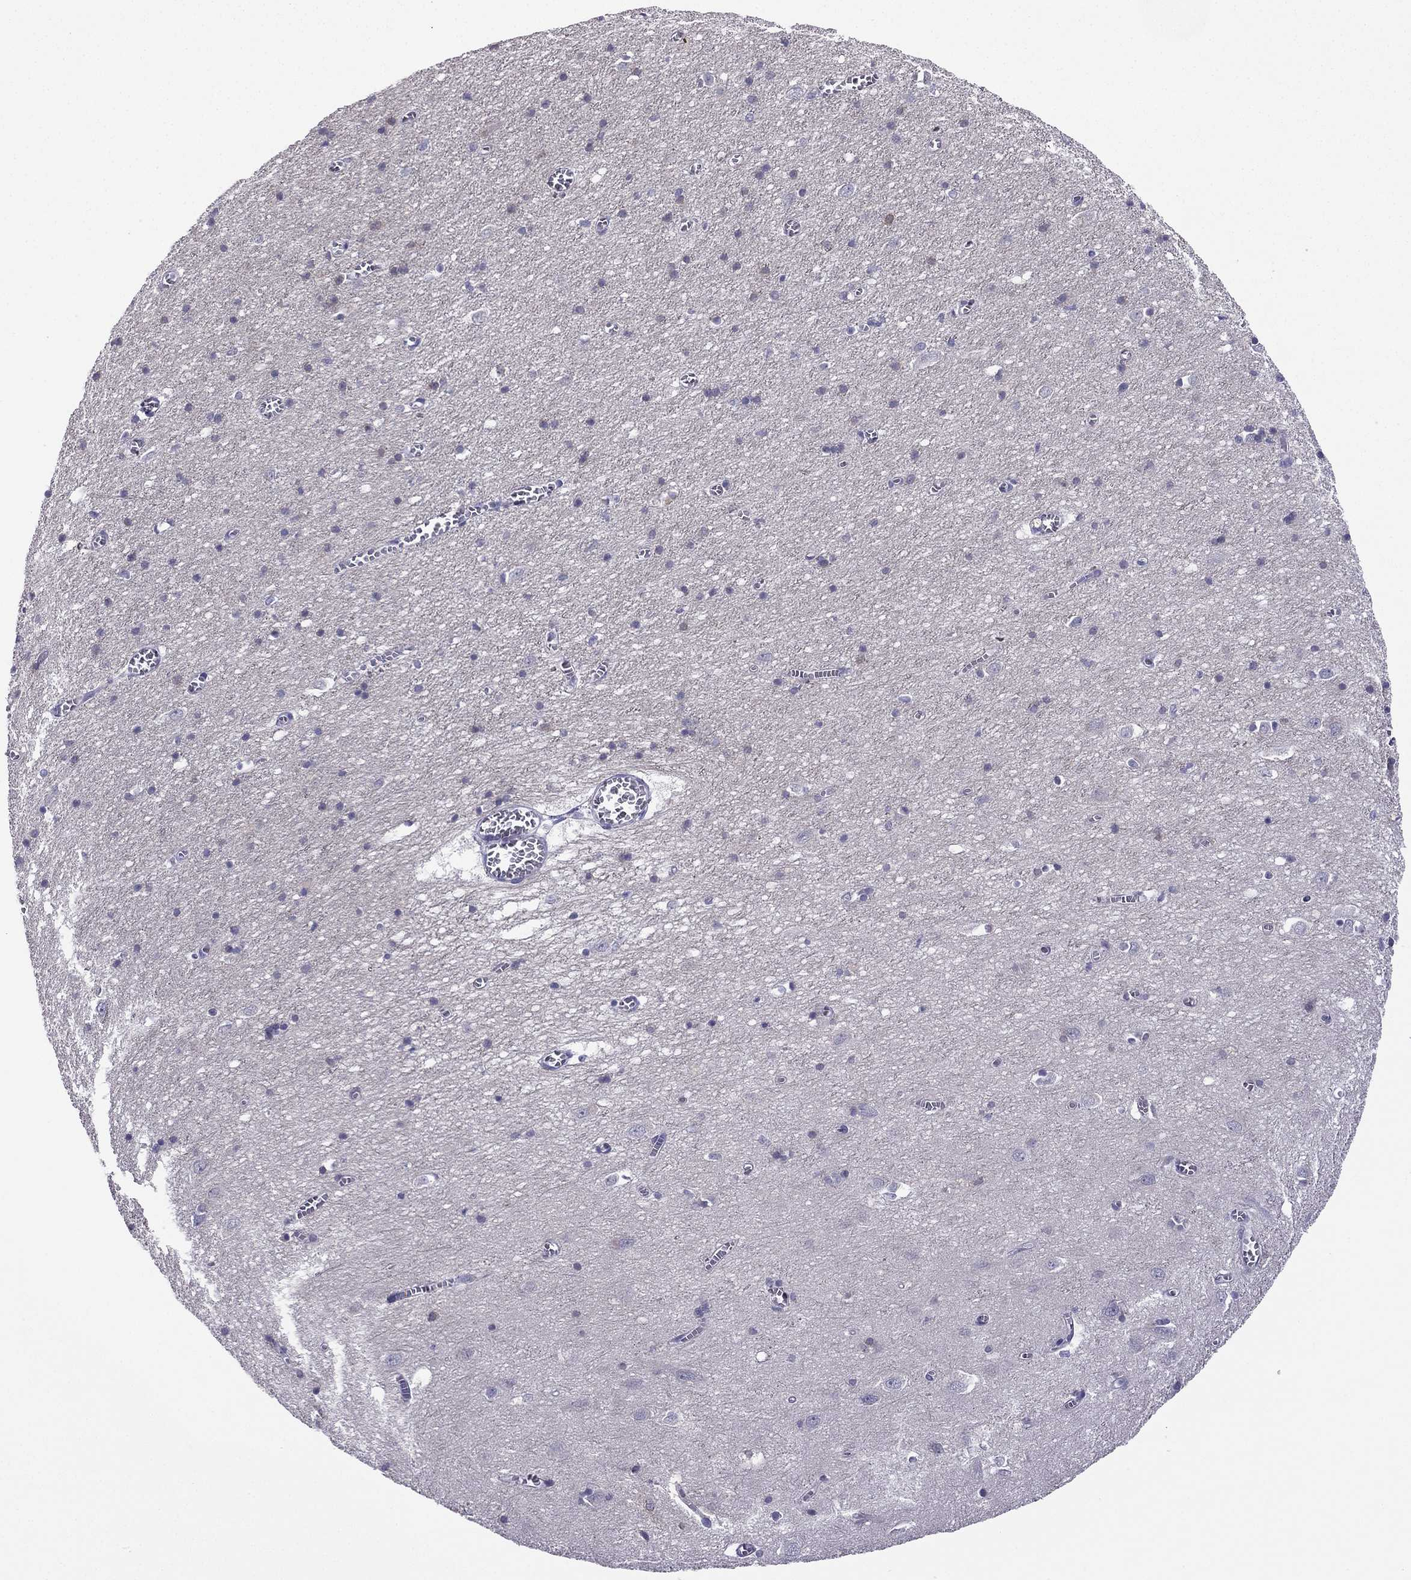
{"staining": {"intensity": "negative", "quantity": "none", "location": "none"}, "tissue": "cerebral cortex", "cell_type": "Endothelial cells", "image_type": "normal", "snomed": [{"axis": "morphology", "description": "Normal tissue, NOS"}, {"axis": "topography", "description": "Cerebral cortex"}], "caption": "An immunohistochemistry (IHC) micrograph of normal cerebral cortex is shown. There is no staining in endothelial cells of cerebral cortex. Brightfield microscopy of immunohistochemistry (IHC) stained with DAB (3,3'-diaminobenzidine) (brown) and hematoxylin (blue), captured at high magnification.", "gene": "KCNJ10", "patient": {"sex": "male", "age": 70}}